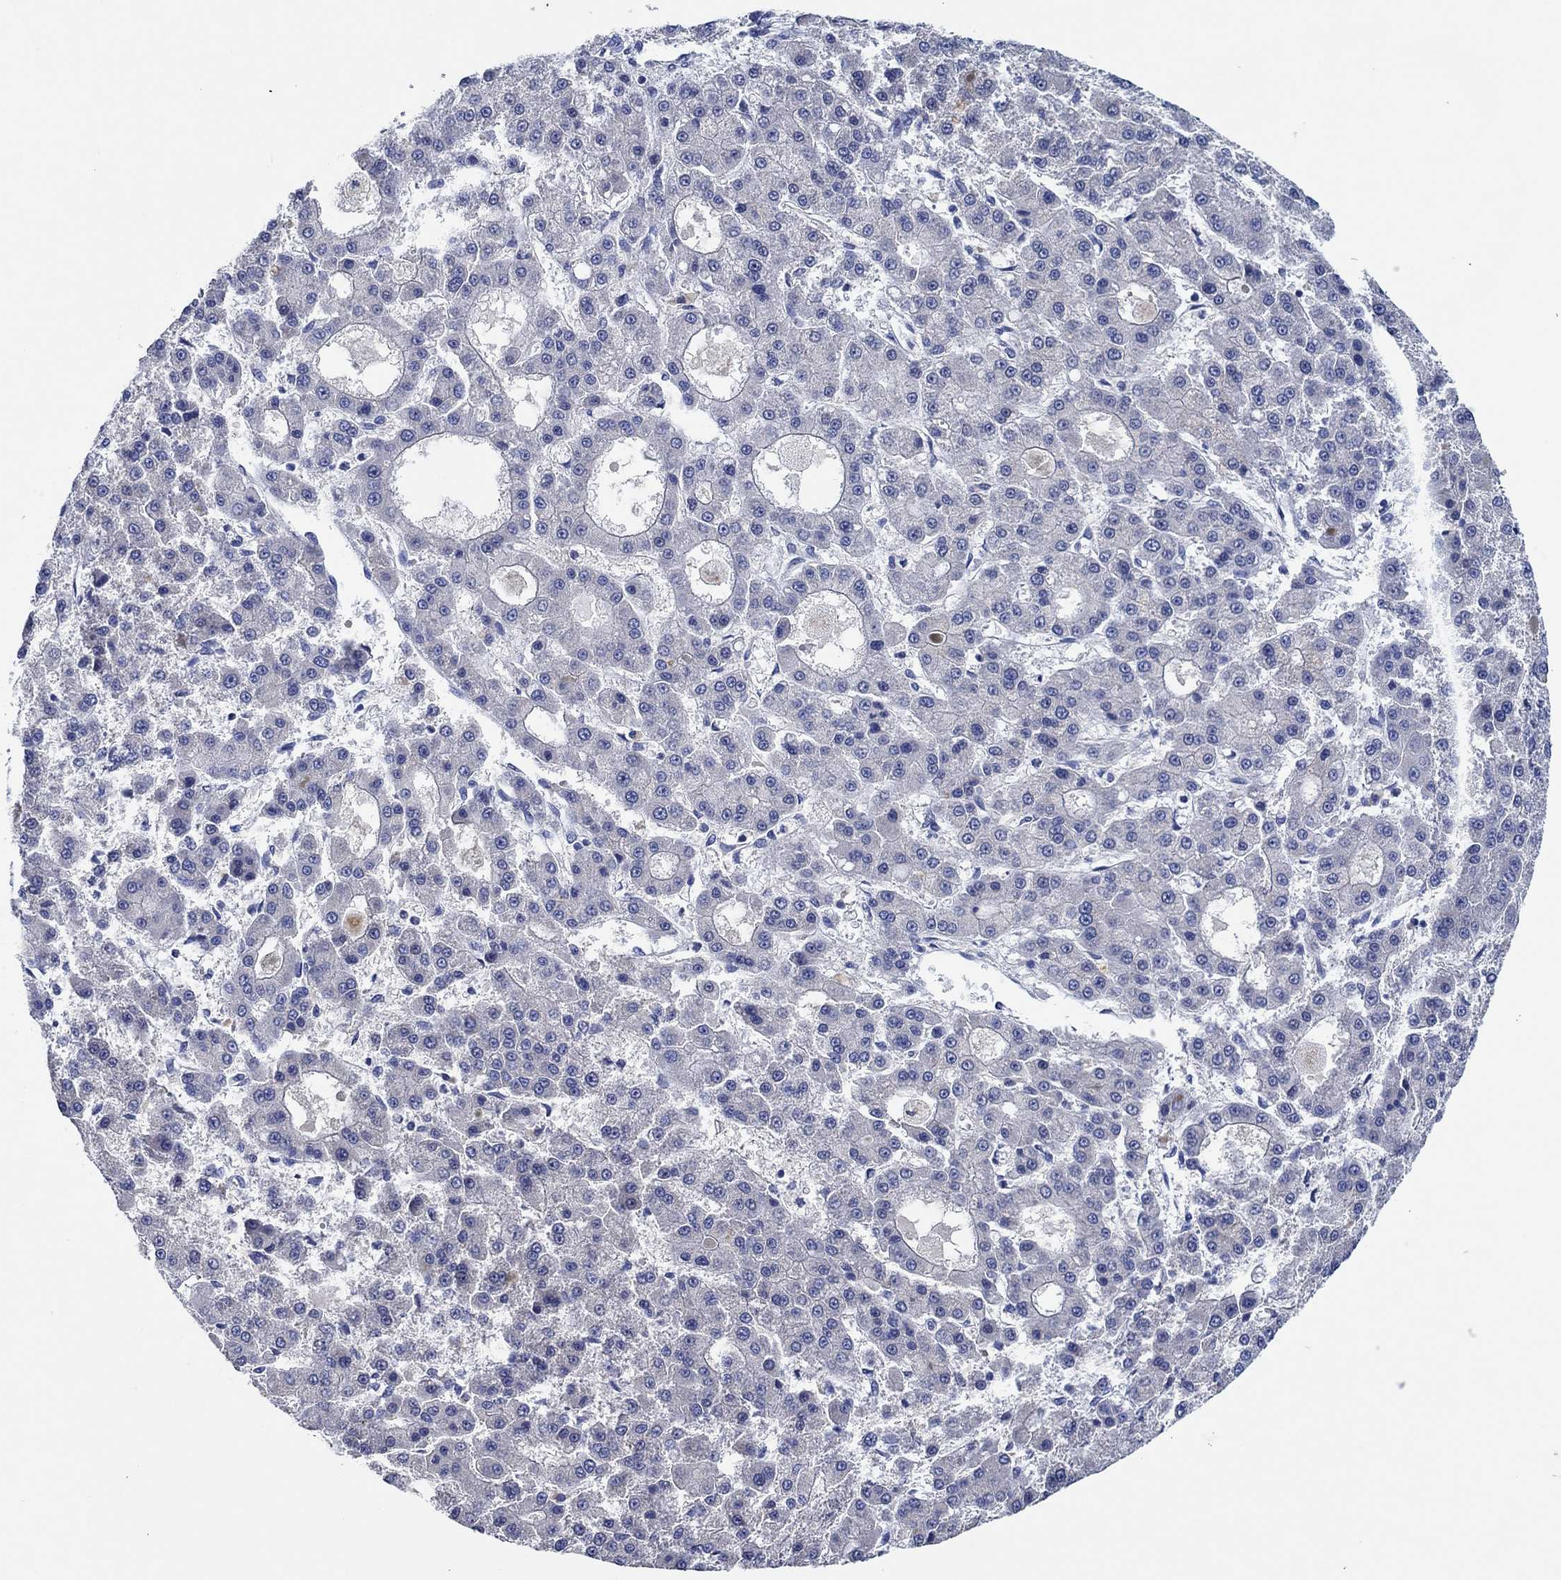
{"staining": {"intensity": "negative", "quantity": "none", "location": "none"}, "tissue": "liver cancer", "cell_type": "Tumor cells", "image_type": "cancer", "snomed": [{"axis": "morphology", "description": "Carcinoma, Hepatocellular, NOS"}, {"axis": "topography", "description": "Liver"}], "caption": "Immunohistochemistry micrograph of human liver cancer (hepatocellular carcinoma) stained for a protein (brown), which reveals no positivity in tumor cells.", "gene": "PRRT3", "patient": {"sex": "male", "age": 70}}